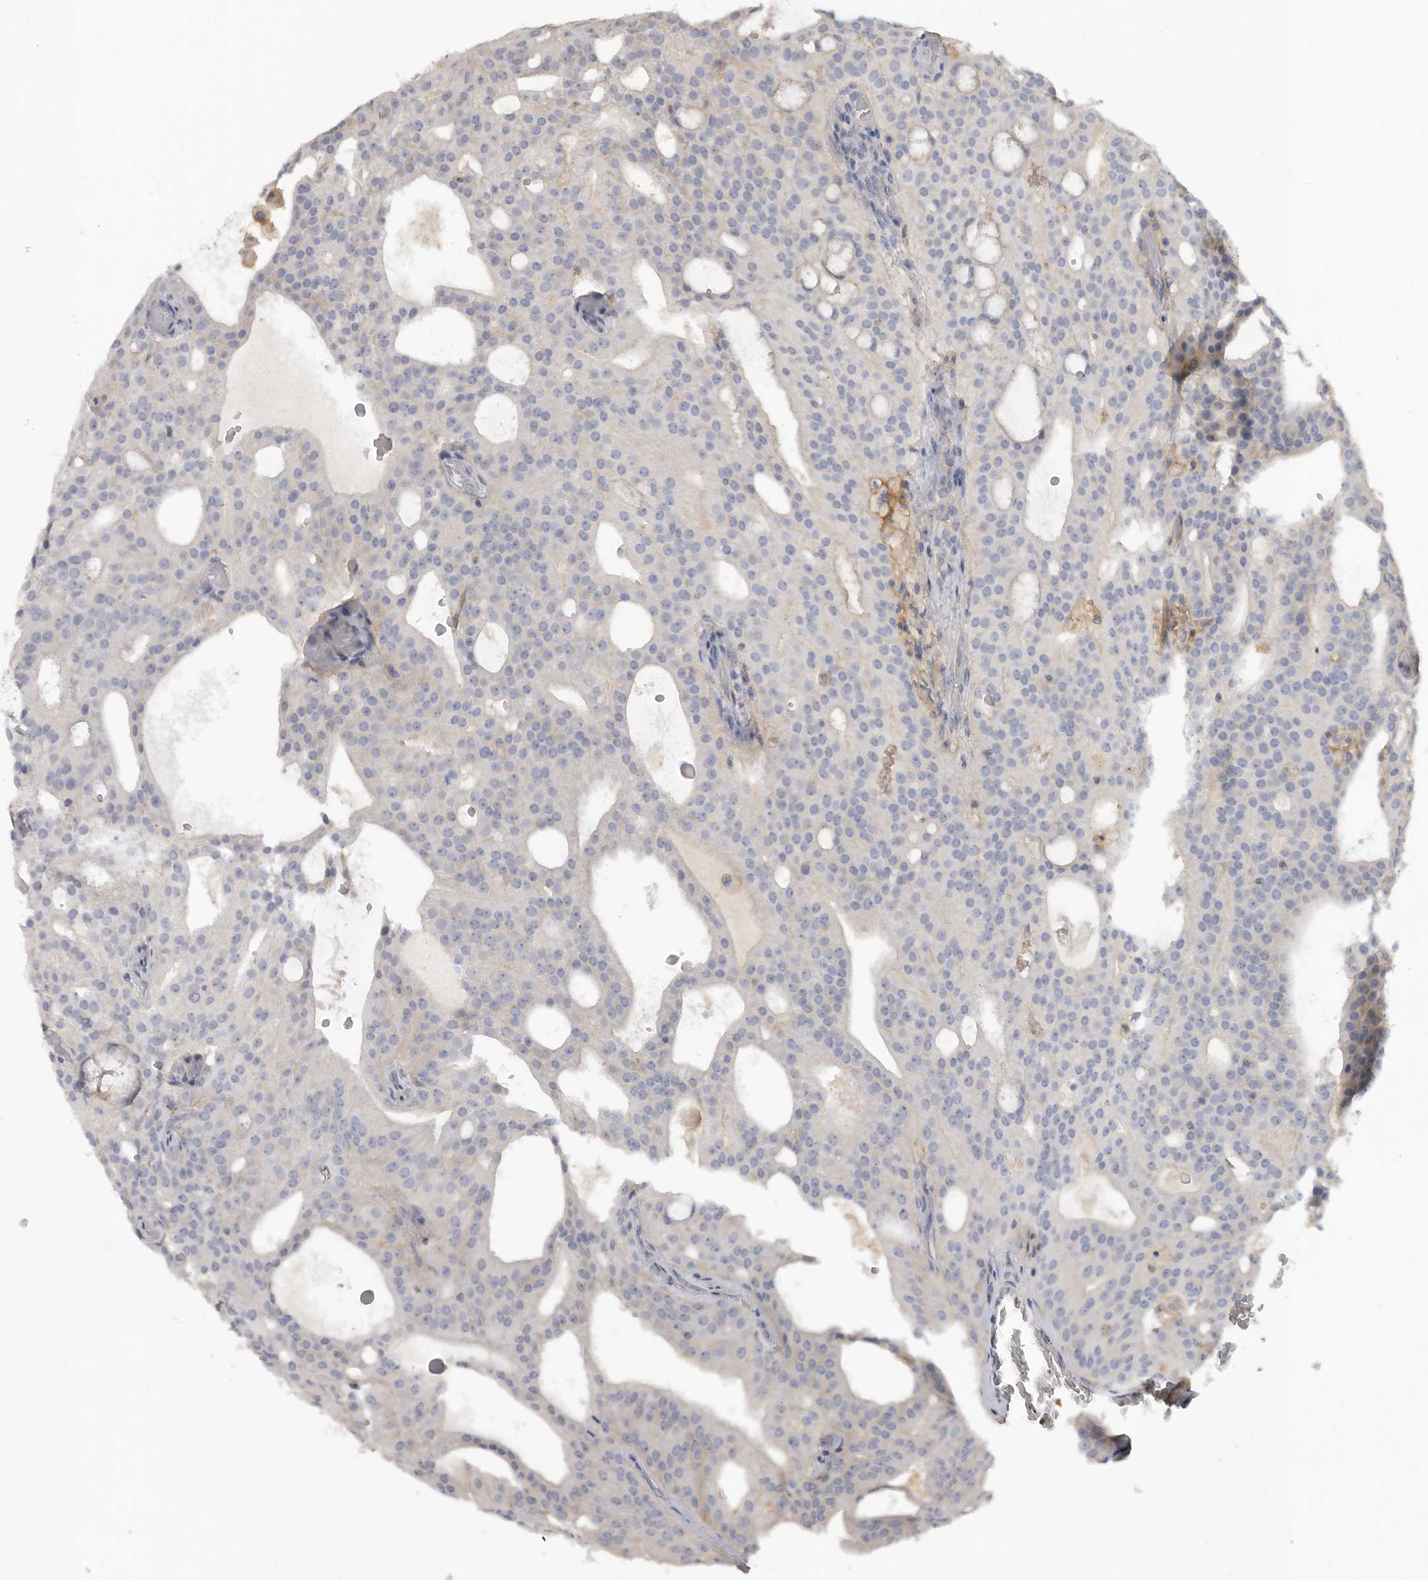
{"staining": {"intensity": "weak", "quantity": "<25%", "location": "cytoplasmic/membranous"}, "tissue": "prostate cancer", "cell_type": "Tumor cells", "image_type": "cancer", "snomed": [{"axis": "morphology", "description": "Adenocarcinoma, Medium grade"}, {"axis": "topography", "description": "Prostate"}], "caption": "An IHC photomicrograph of prostate adenocarcinoma (medium-grade) is shown. There is no staining in tumor cells of prostate adenocarcinoma (medium-grade). (Stains: DAB IHC with hematoxylin counter stain, Microscopy: brightfield microscopy at high magnification).", "gene": "WDTC1", "patient": {"sex": "male", "age": 88}}